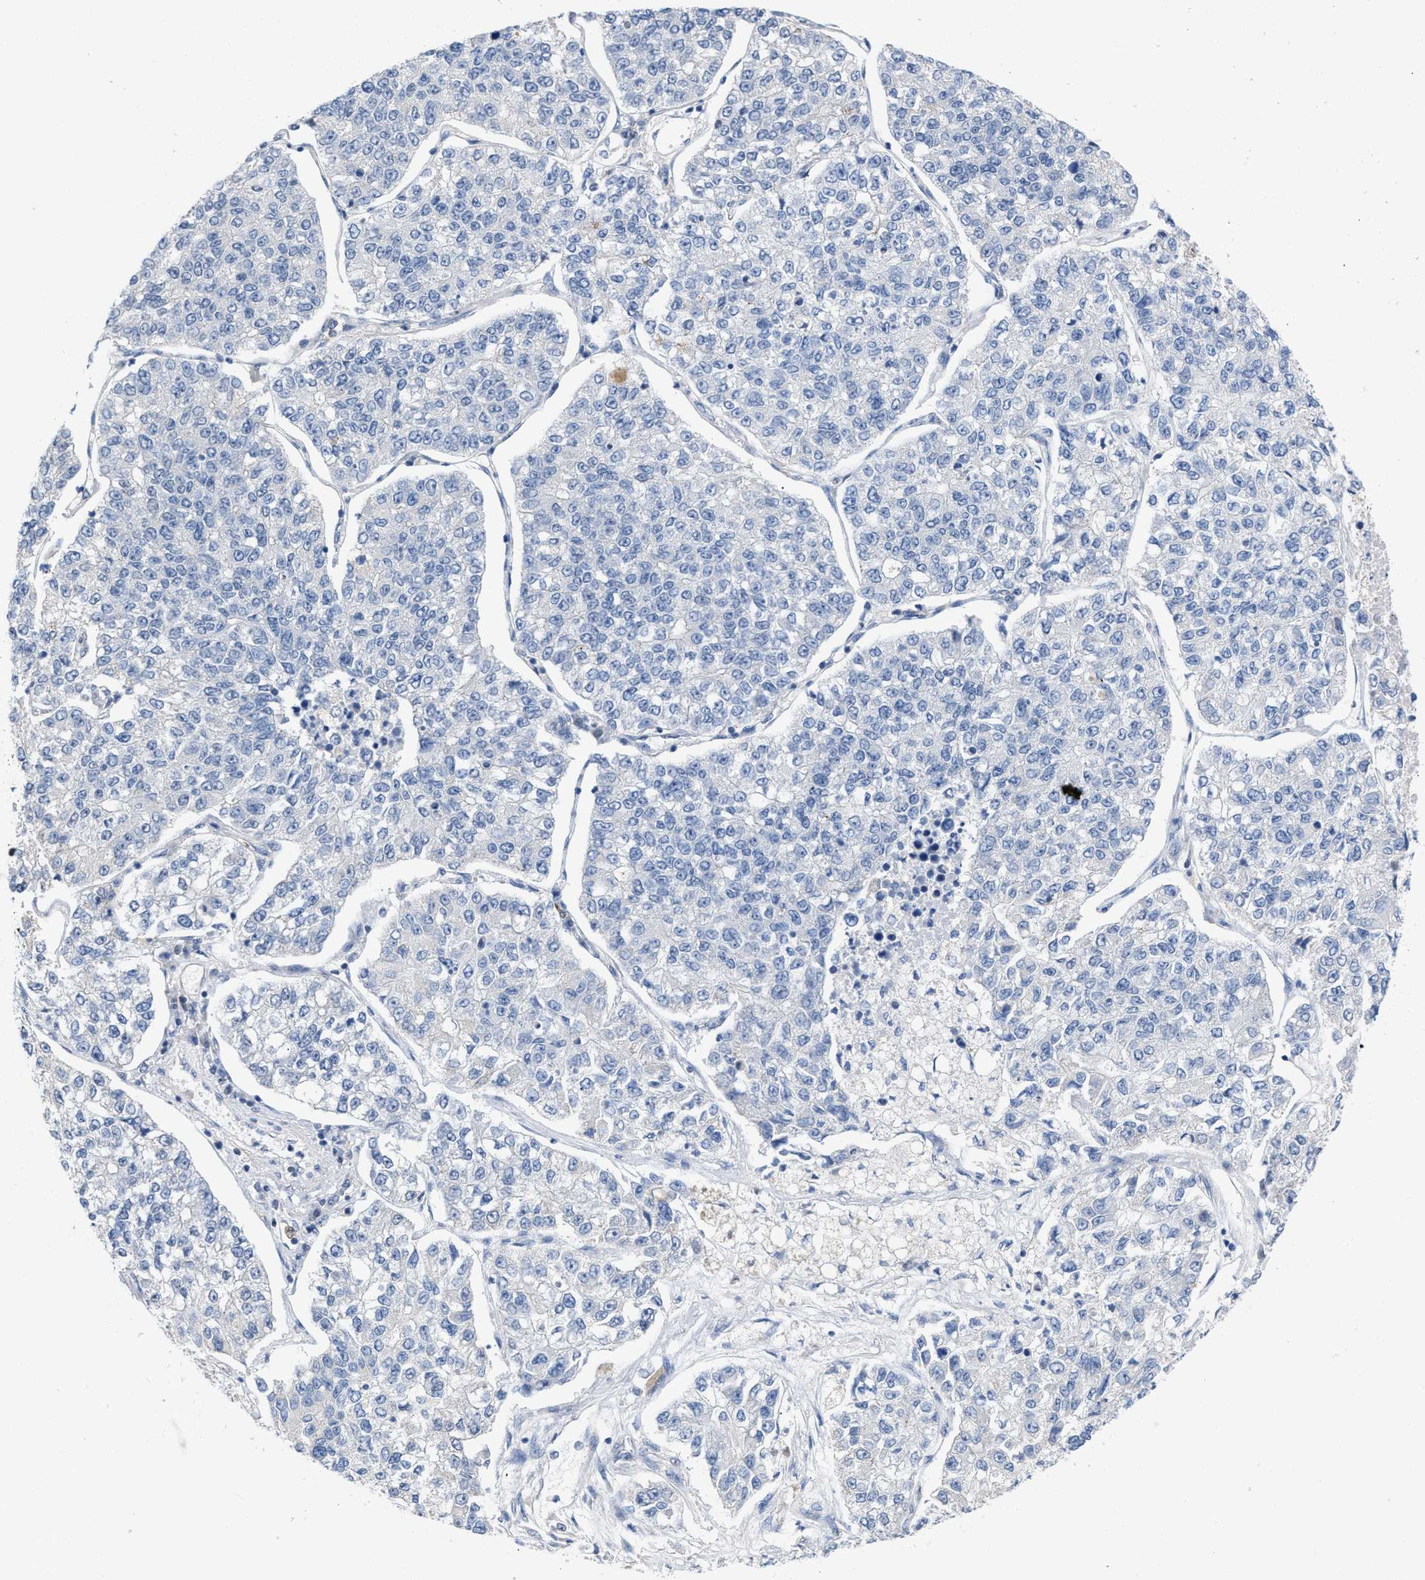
{"staining": {"intensity": "negative", "quantity": "none", "location": "none"}, "tissue": "lung cancer", "cell_type": "Tumor cells", "image_type": "cancer", "snomed": [{"axis": "morphology", "description": "Adenocarcinoma, NOS"}, {"axis": "topography", "description": "Lung"}], "caption": "The IHC image has no significant positivity in tumor cells of adenocarcinoma (lung) tissue.", "gene": "TMEM131", "patient": {"sex": "male", "age": 49}}